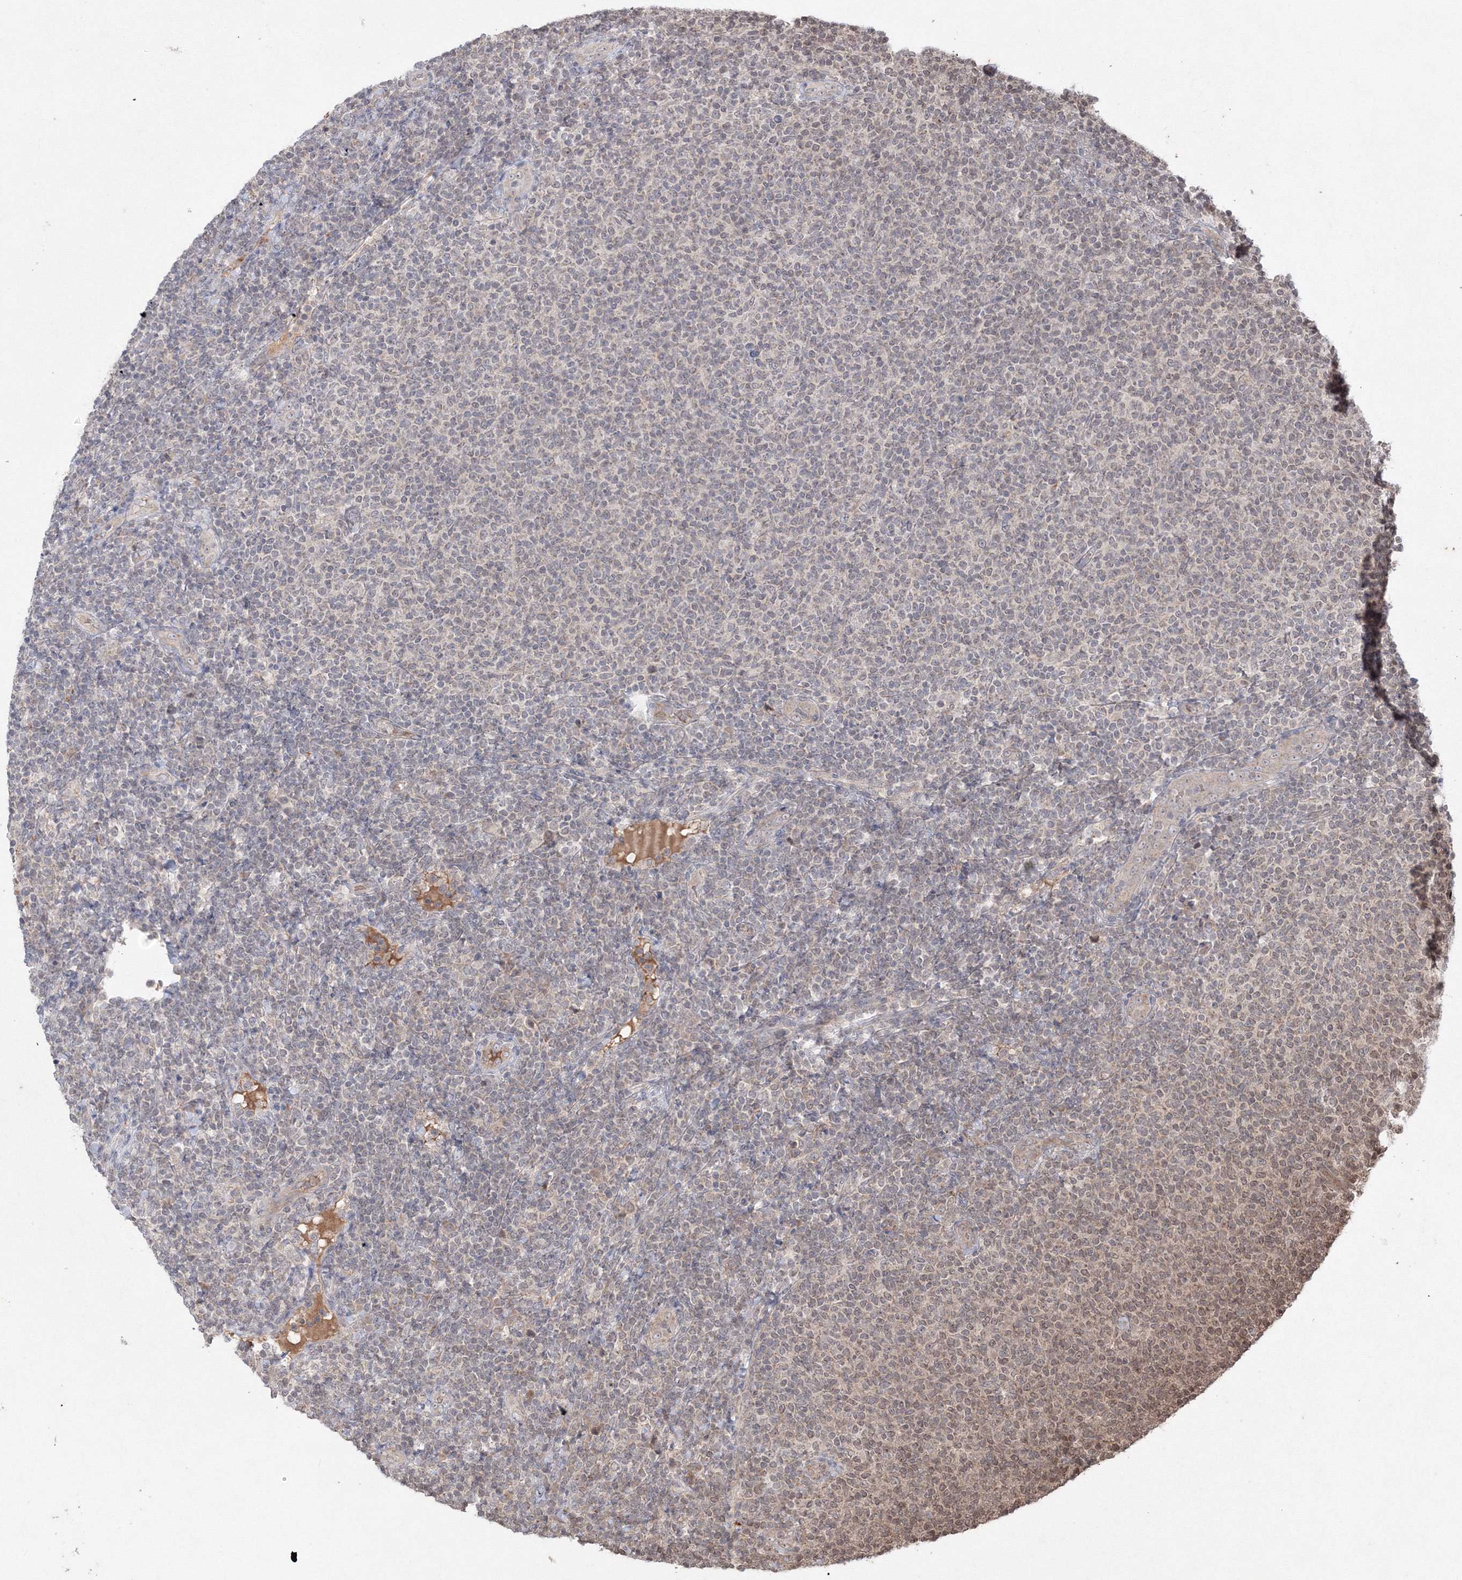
{"staining": {"intensity": "weak", "quantity": "<25%", "location": "nuclear"}, "tissue": "lymphoma", "cell_type": "Tumor cells", "image_type": "cancer", "snomed": [{"axis": "morphology", "description": "Malignant lymphoma, non-Hodgkin's type, Low grade"}, {"axis": "topography", "description": "Lymph node"}], "caption": "Lymphoma stained for a protein using IHC demonstrates no staining tumor cells.", "gene": "PEX13", "patient": {"sex": "male", "age": 66}}